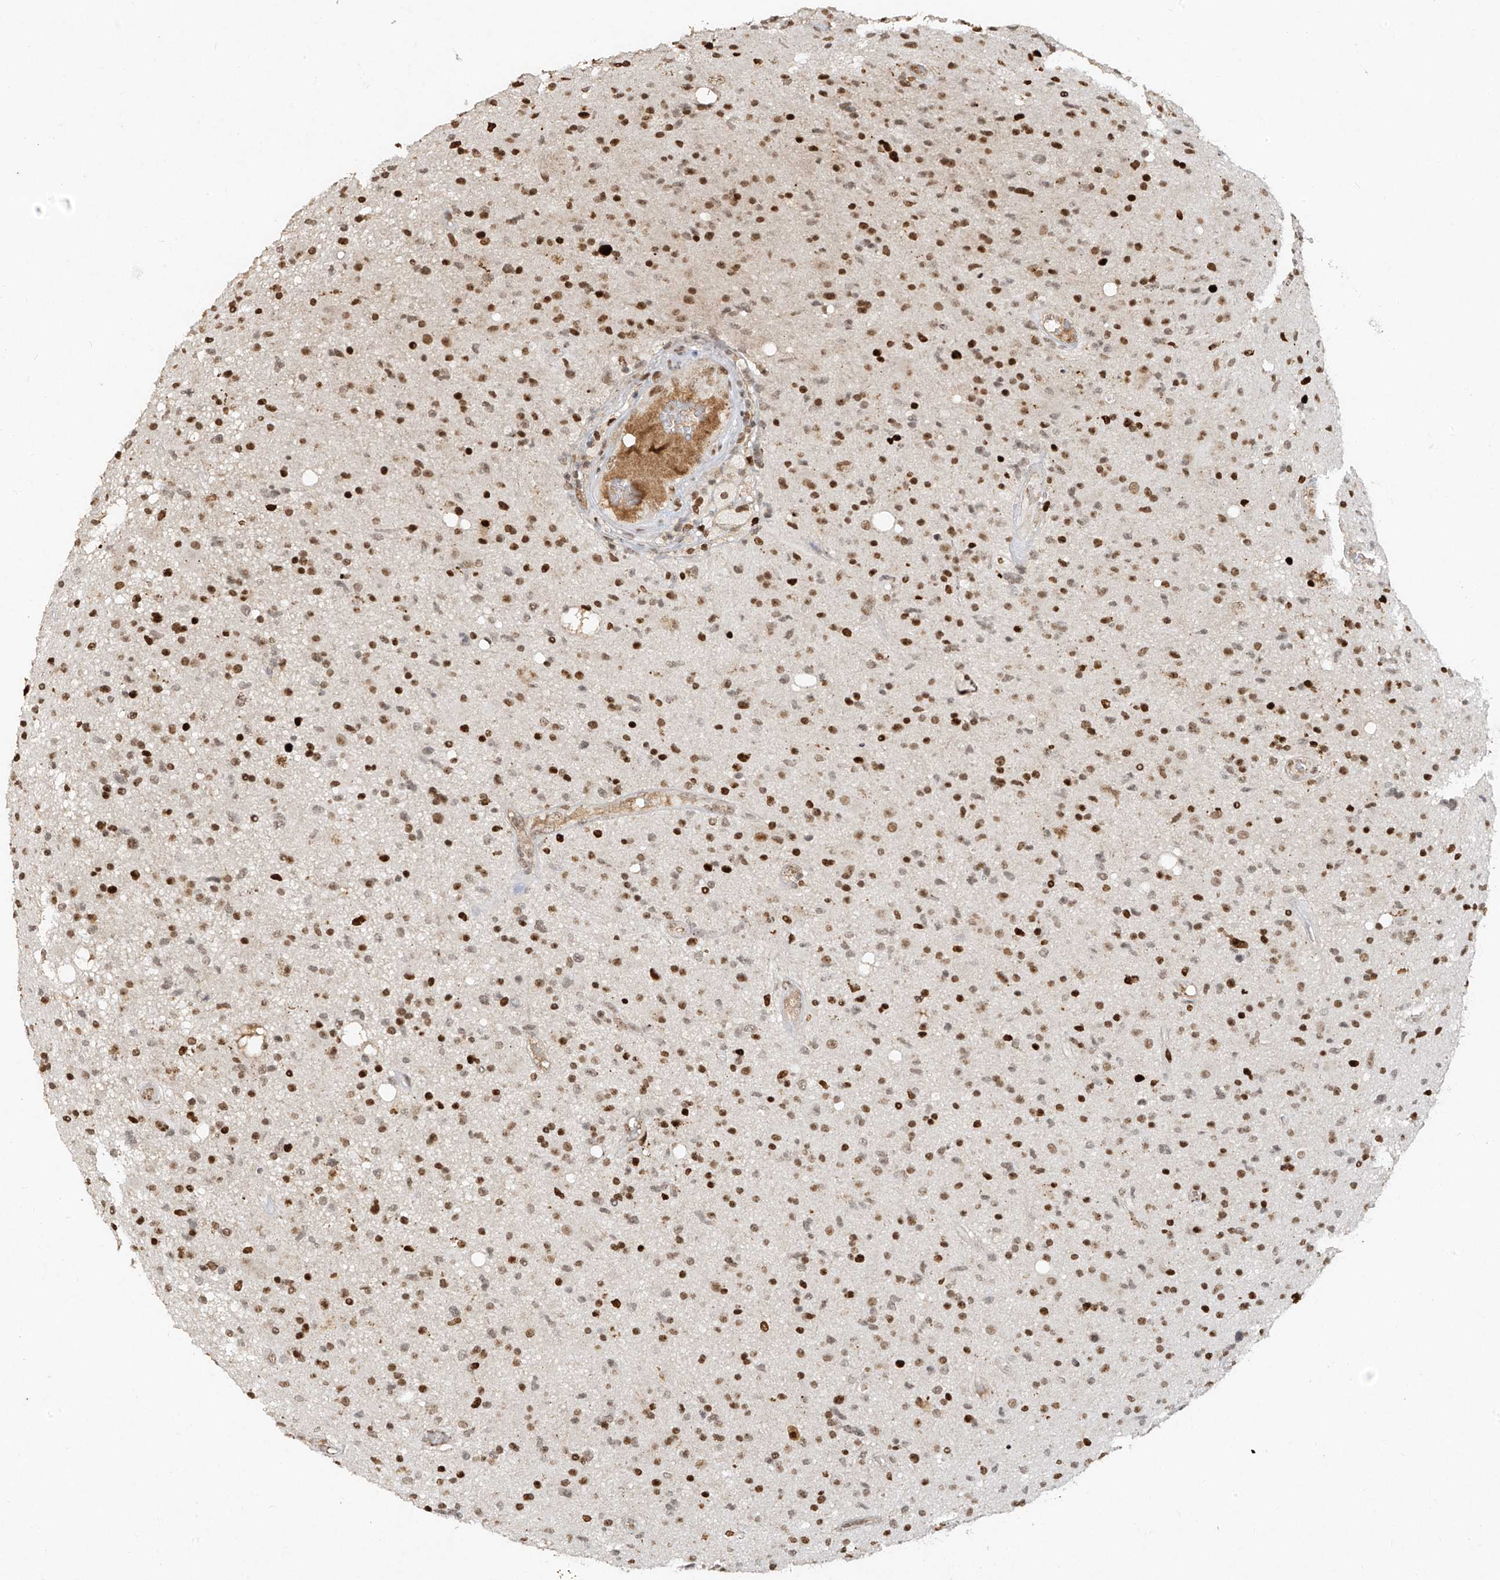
{"staining": {"intensity": "strong", "quantity": ">75%", "location": "nuclear"}, "tissue": "glioma", "cell_type": "Tumor cells", "image_type": "cancer", "snomed": [{"axis": "morphology", "description": "Glioma, malignant, High grade"}, {"axis": "topography", "description": "Brain"}], "caption": "Glioma stained for a protein (brown) exhibits strong nuclear positive staining in approximately >75% of tumor cells.", "gene": "ATRIP", "patient": {"sex": "male", "age": 33}}